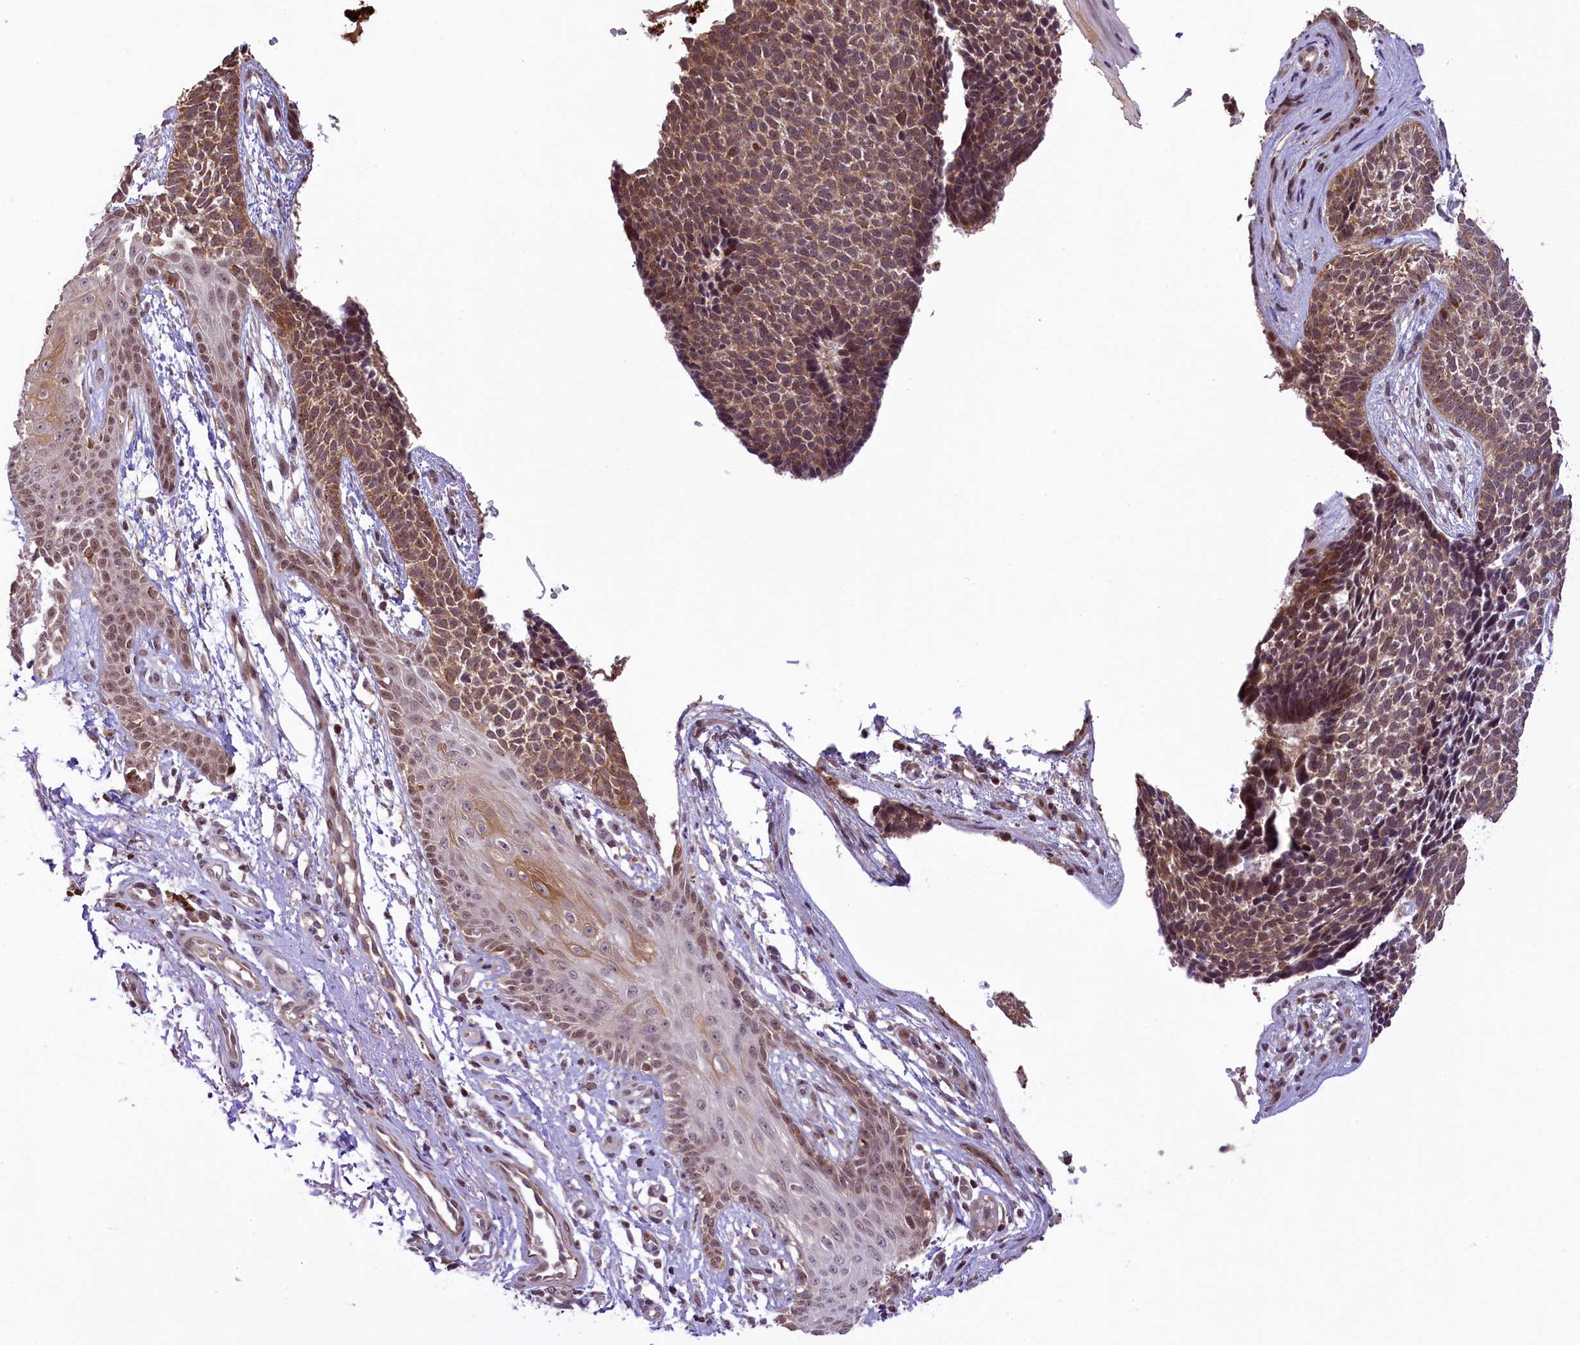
{"staining": {"intensity": "moderate", "quantity": "25%-75%", "location": "cytoplasmic/membranous"}, "tissue": "skin cancer", "cell_type": "Tumor cells", "image_type": "cancer", "snomed": [{"axis": "morphology", "description": "Basal cell carcinoma"}, {"axis": "topography", "description": "Skin"}], "caption": "The micrograph reveals a brown stain indicating the presence of a protein in the cytoplasmic/membranous of tumor cells in skin cancer (basal cell carcinoma).", "gene": "RBBP8", "patient": {"sex": "female", "age": 84}}